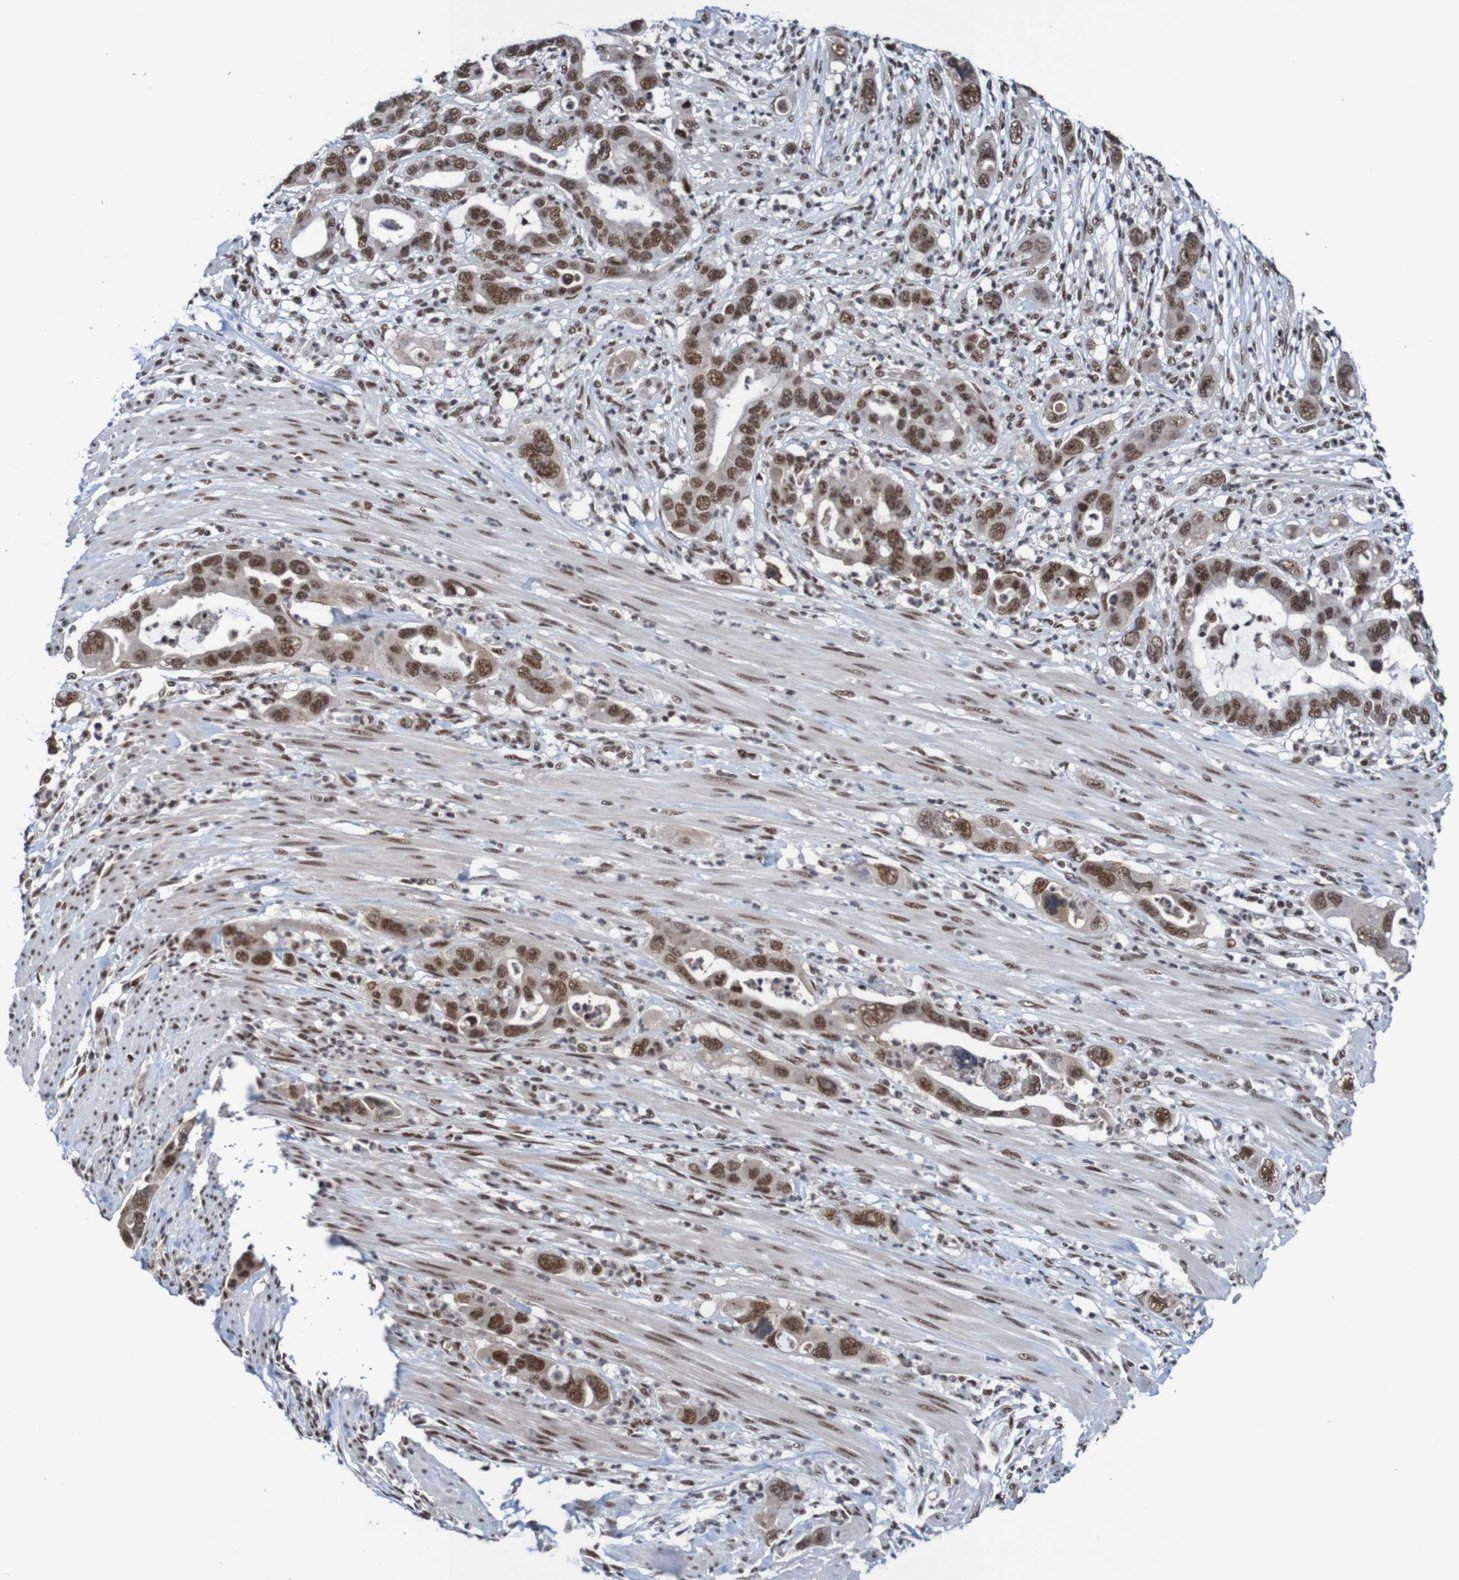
{"staining": {"intensity": "moderate", "quantity": ">75%", "location": "nuclear"}, "tissue": "pancreatic cancer", "cell_type": "Tumor cells", "image_type": "cancer", "snomed": [{"axis": "morphology", "description": "Adenocarcinoma, NOS"}, {"axis": "topography", "description": "Pancreas"}], "caption": "Brown immunohistochemical staining in human pancreatic cancer displays moderate nuclear positivity in approximately >75% of tumor cells.", "gene": "CDC5L", "patient": {"sex": "female", "age": 71}}